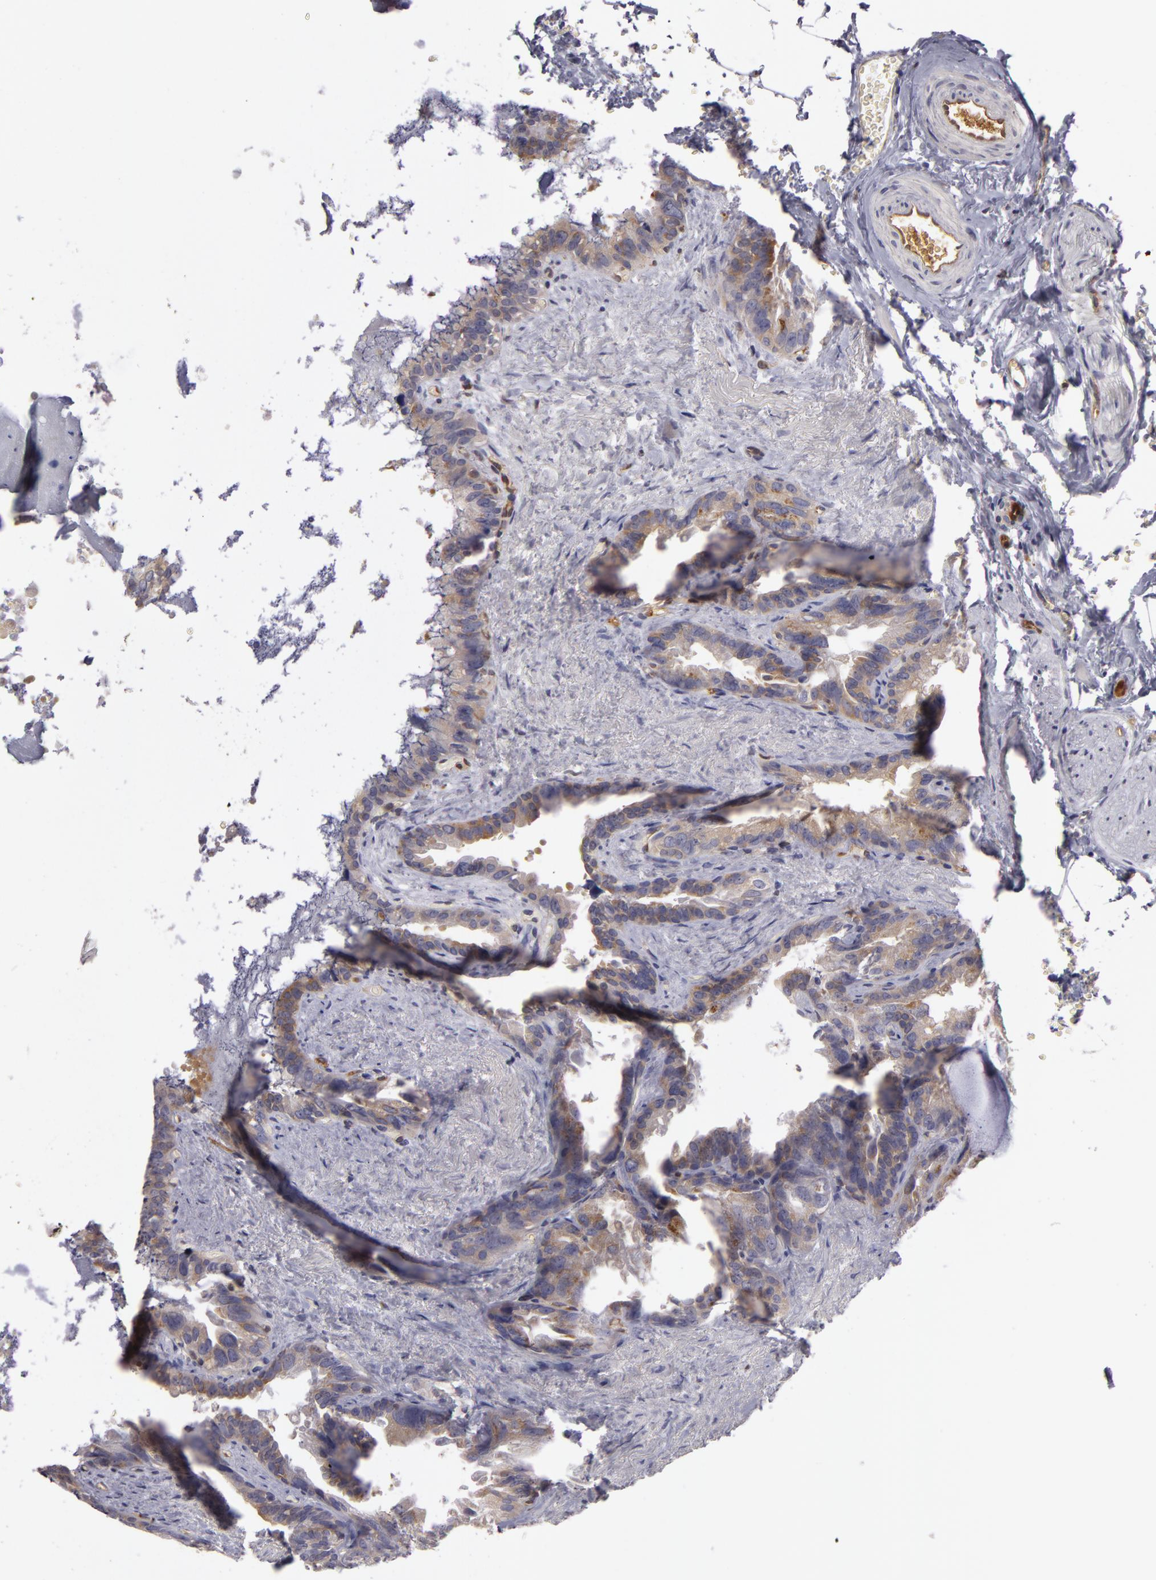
{"staining": {"intensity": "weak", "quantity": ">75%", "location": "cytoplasmic/membranous"}, "tissue": "seminal vesicle", "cell_type": "Glandular cells", "image_type": "normal", "snomed": [{"axis": "morphology", "description": "Normal tissue, NOS"}, {"axis": "topography", "description": "Prostate"}, {"axis": "topography", "description": "Seminal veicle"}], "caption": "Immunohistochemistry histopathology image of normal seminal vesicle stained for a protein (brown), which demonstrates low levels of weak cytoplasmic/membranous expression in approximately >75% of glandular cells.", "gene": "ZNF229", "patient": {"sex": "male", "age": 63}}